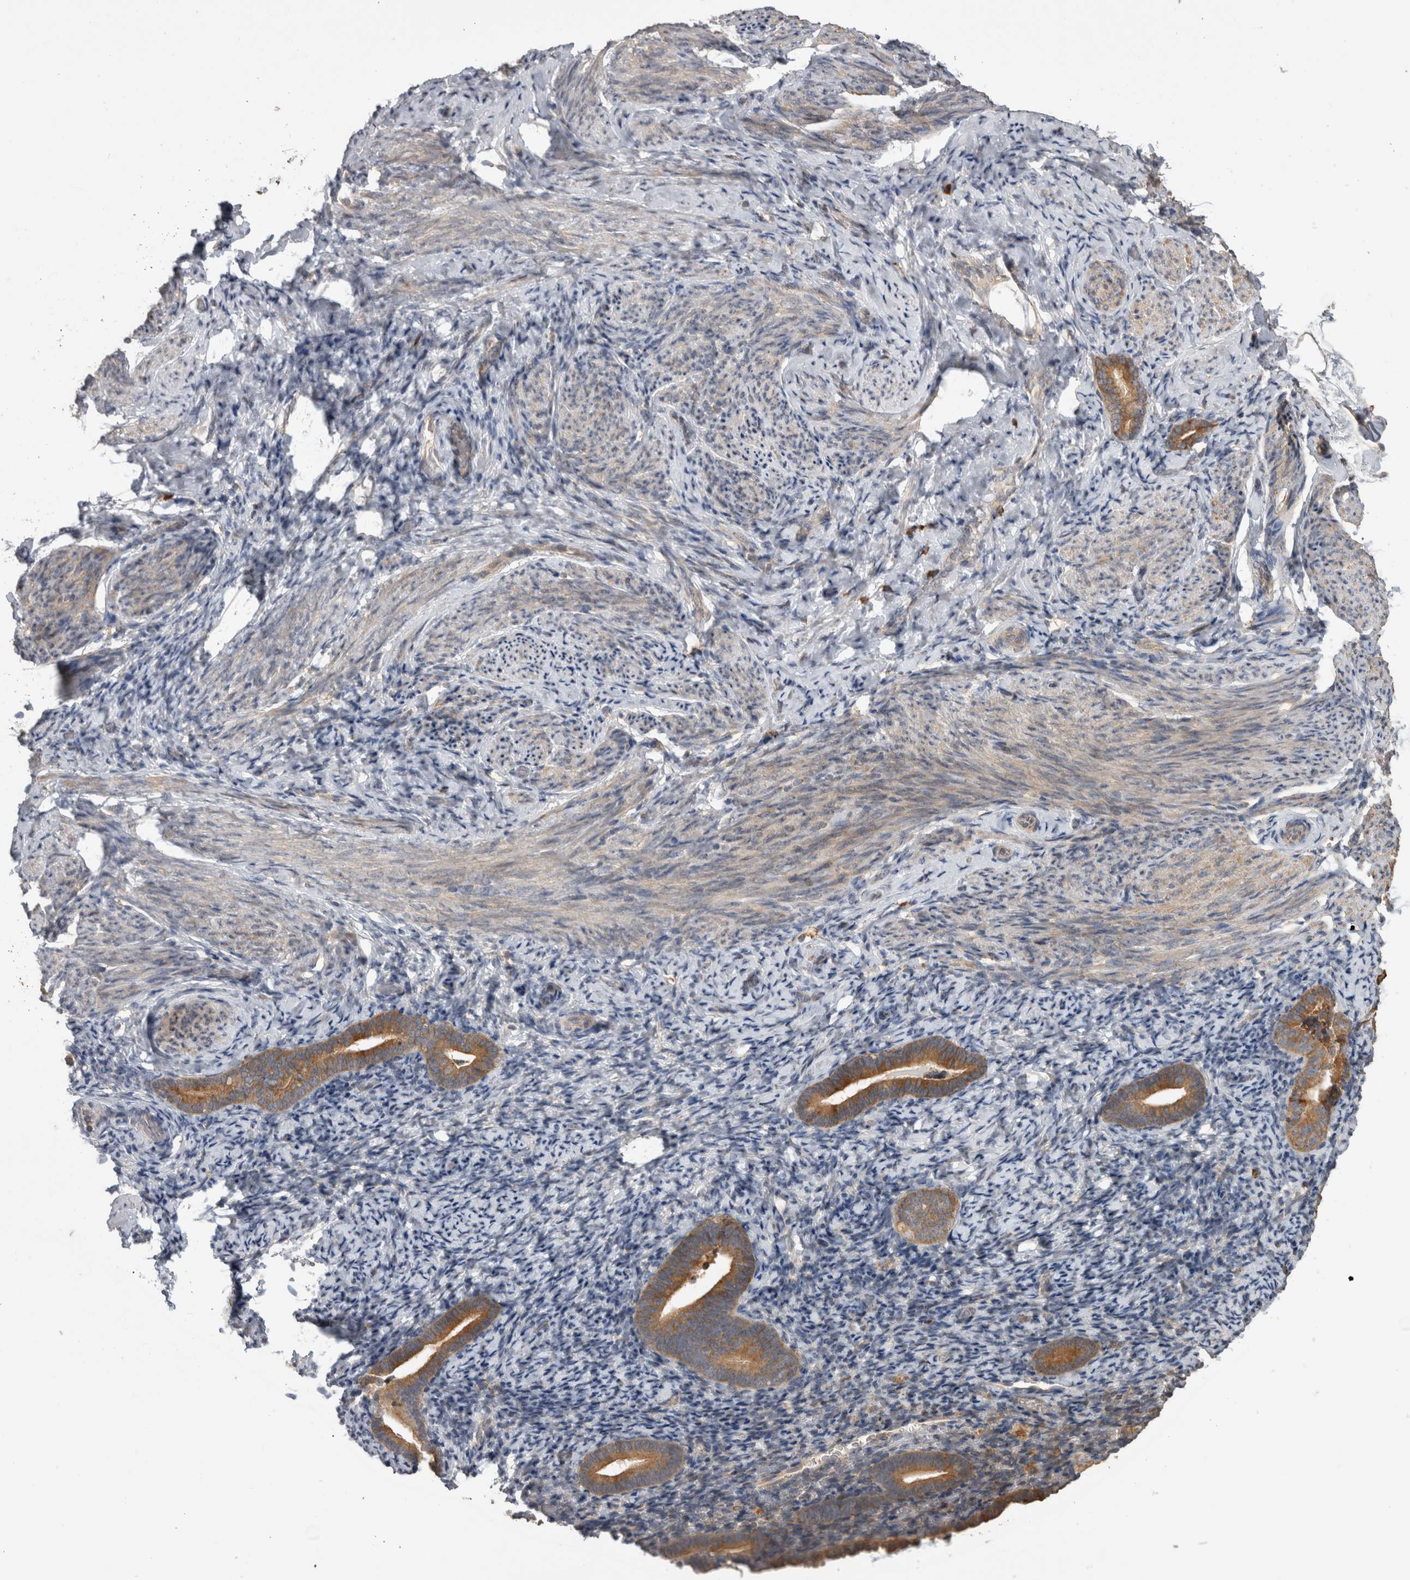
{"staining": {"intensity": "moderate", "quantity": "25%-75%", "location": "cytoplasmic/membranous"}, "tissue": "endometrium", "cell_type": "Cells in endometrial stroma", "image_type": "normal", "snomed": [{"axis": "morphology", "description": "Normal tissue, NOS"}, {"axis": "topography", "description": "Endometrium"}], "caption": "Endometrium stained with a brown dye shows moderate cytoplasmic/membranous positive staining in approximately 25%-75% of cells in endometrial stroma.", "gene": "TBCE", "patient": {"sex": "female", "age": 51}}